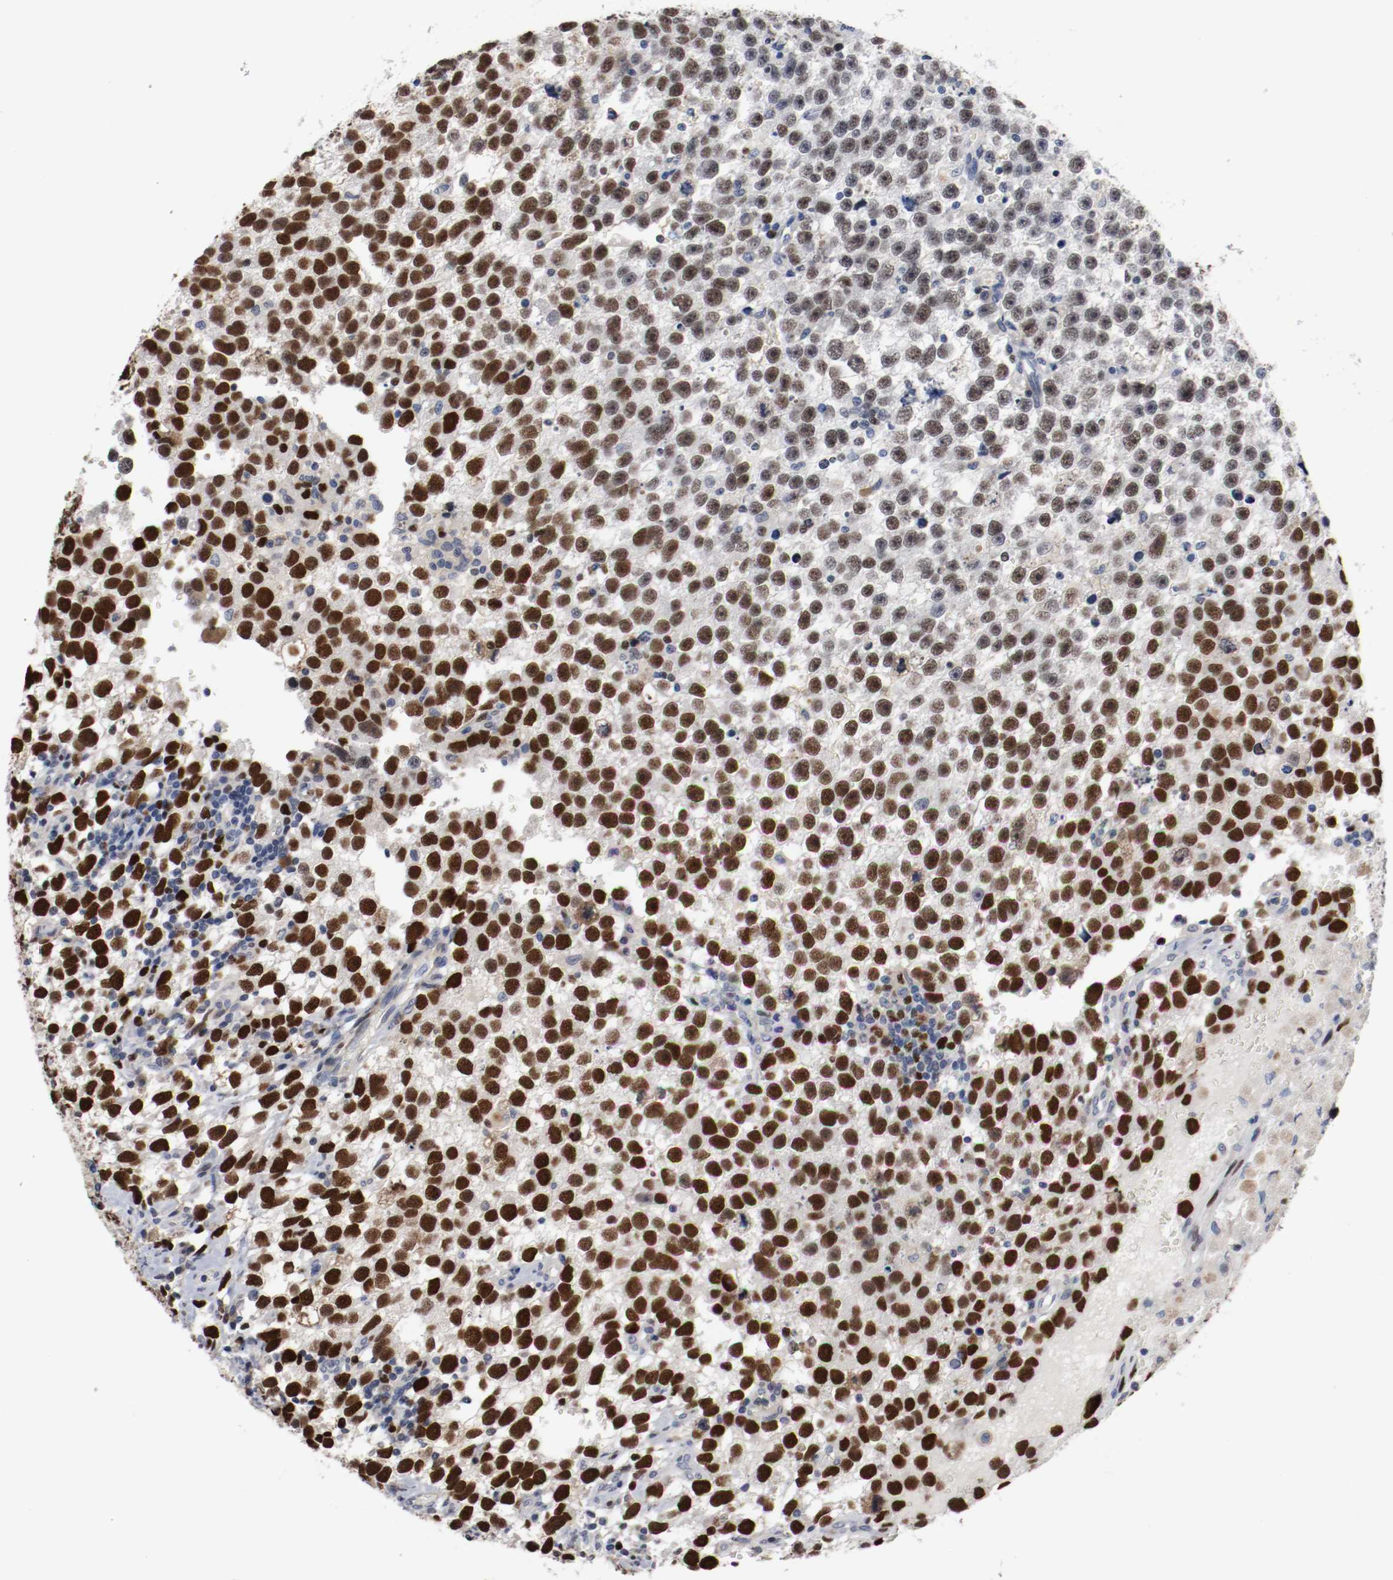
{"staining": {"intensity": "strong", "quantity": ">75%", "location": "nuclear"}, "tissue": "testis cancer", "cell_type": "Tumor cells", "image_type": "cancer", "snomed": [{"axis": "morphology", "description": "Seminoma, NOS"}, {"axis": "topography", "description": "Testis"}], "caption": "Immunohistochemistry of testis cancer (seminoma) exhibits high levels of strong nuclear positivity in approximately >75% of tumor cells.", "gene": "MCM6", "patient": {"sex": "male", "age": 33}}